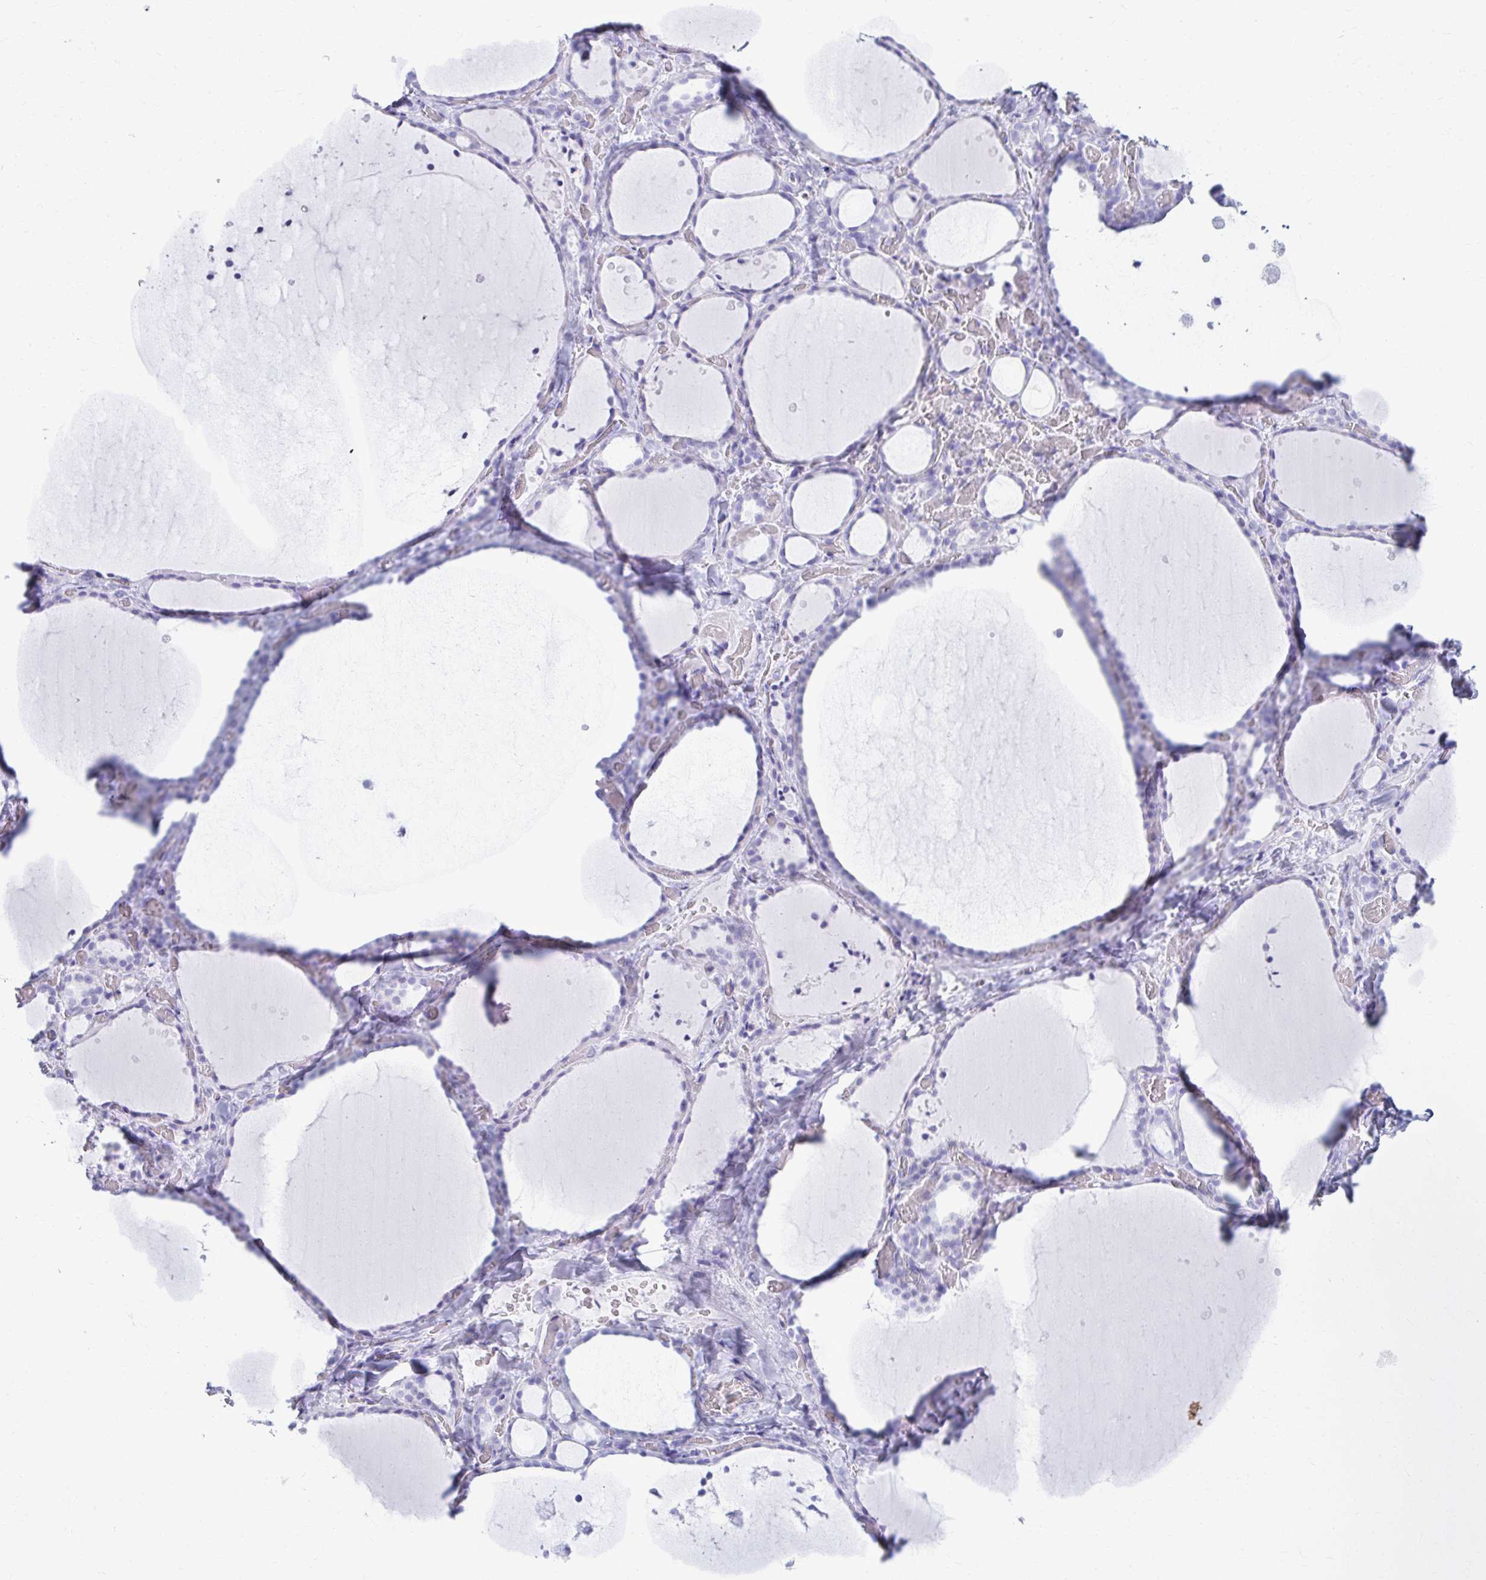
{"staining": {"intensity": "negative", "quantity": "none", "location": "none"}, "tissue": "thyroid gland", "cell_type": "Glandular cells", "image_type": "normal", "snomed": [{"axis": "morphology", "description": "Normal tissue, NOS"}, {"axis": "topography", "description": "Thyroid gland"}], "caption": "Immunohistochemical staining of benign human thyroid gland demonstrates no significant positivity in glandular cells. Nuclei are stained in blue.", "gene": "ATP4B", "patient": {"sex": "female", "age": 36}}